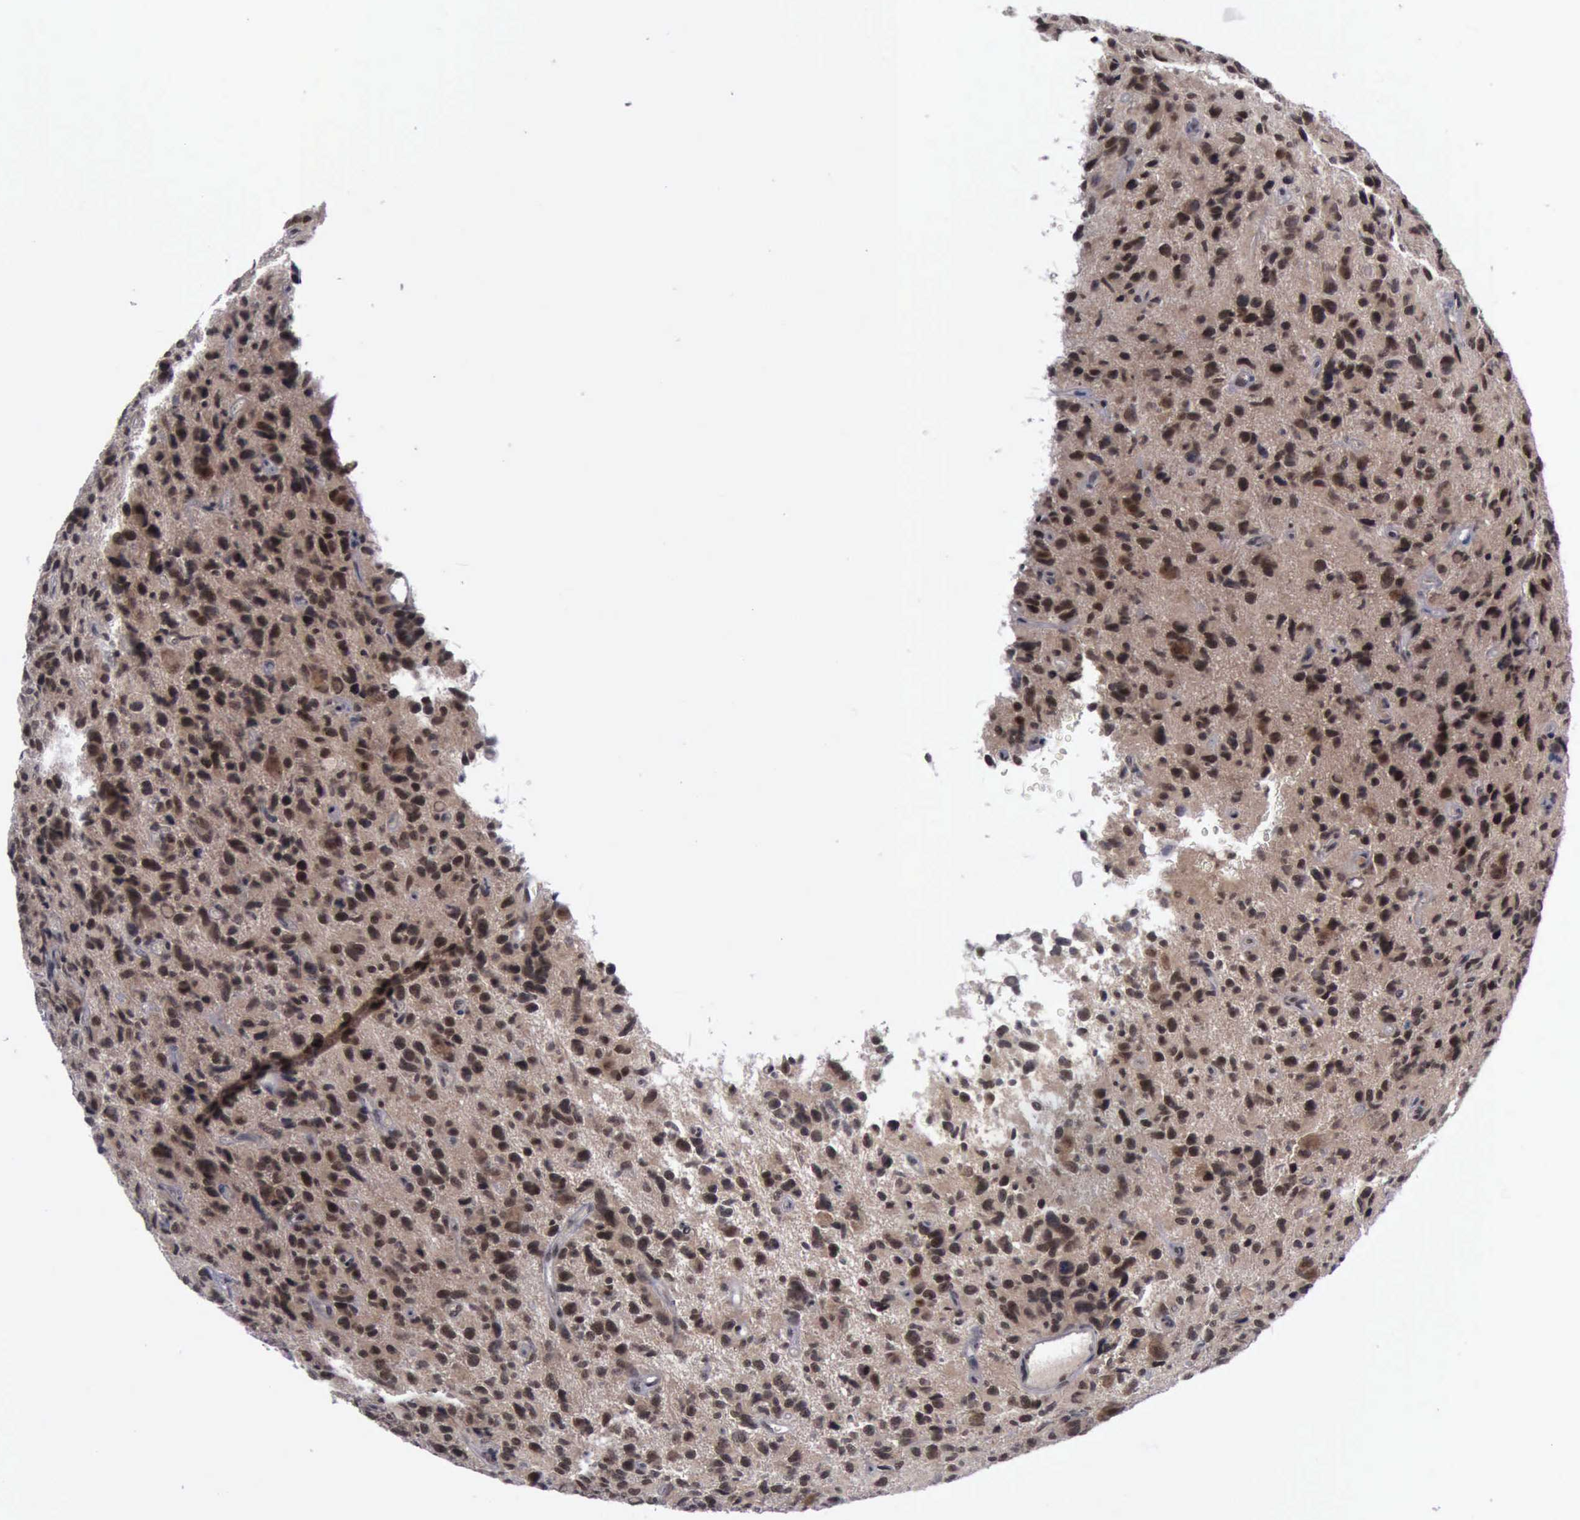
{"staining": {"intensity": "strong", "quantity": ">75%", "location": "cytoplasmic/membranous,nuclear"}, "tissue": "glioma", "cell_type": "Tumor cells", "image_type": "cancer", "snomed": [{"axis": "morphology", "description": "Glioma, malignant, High grade"}, {"axis": "topography", "description": "Brain"}], "caption": "Protein expression analysis of glioma displays strong cytoplasmic/membranous and nuclear positivity in about >75% of tumor cells.", "gene": "ATM", "patient": {"sex": "male", "age": 77}}